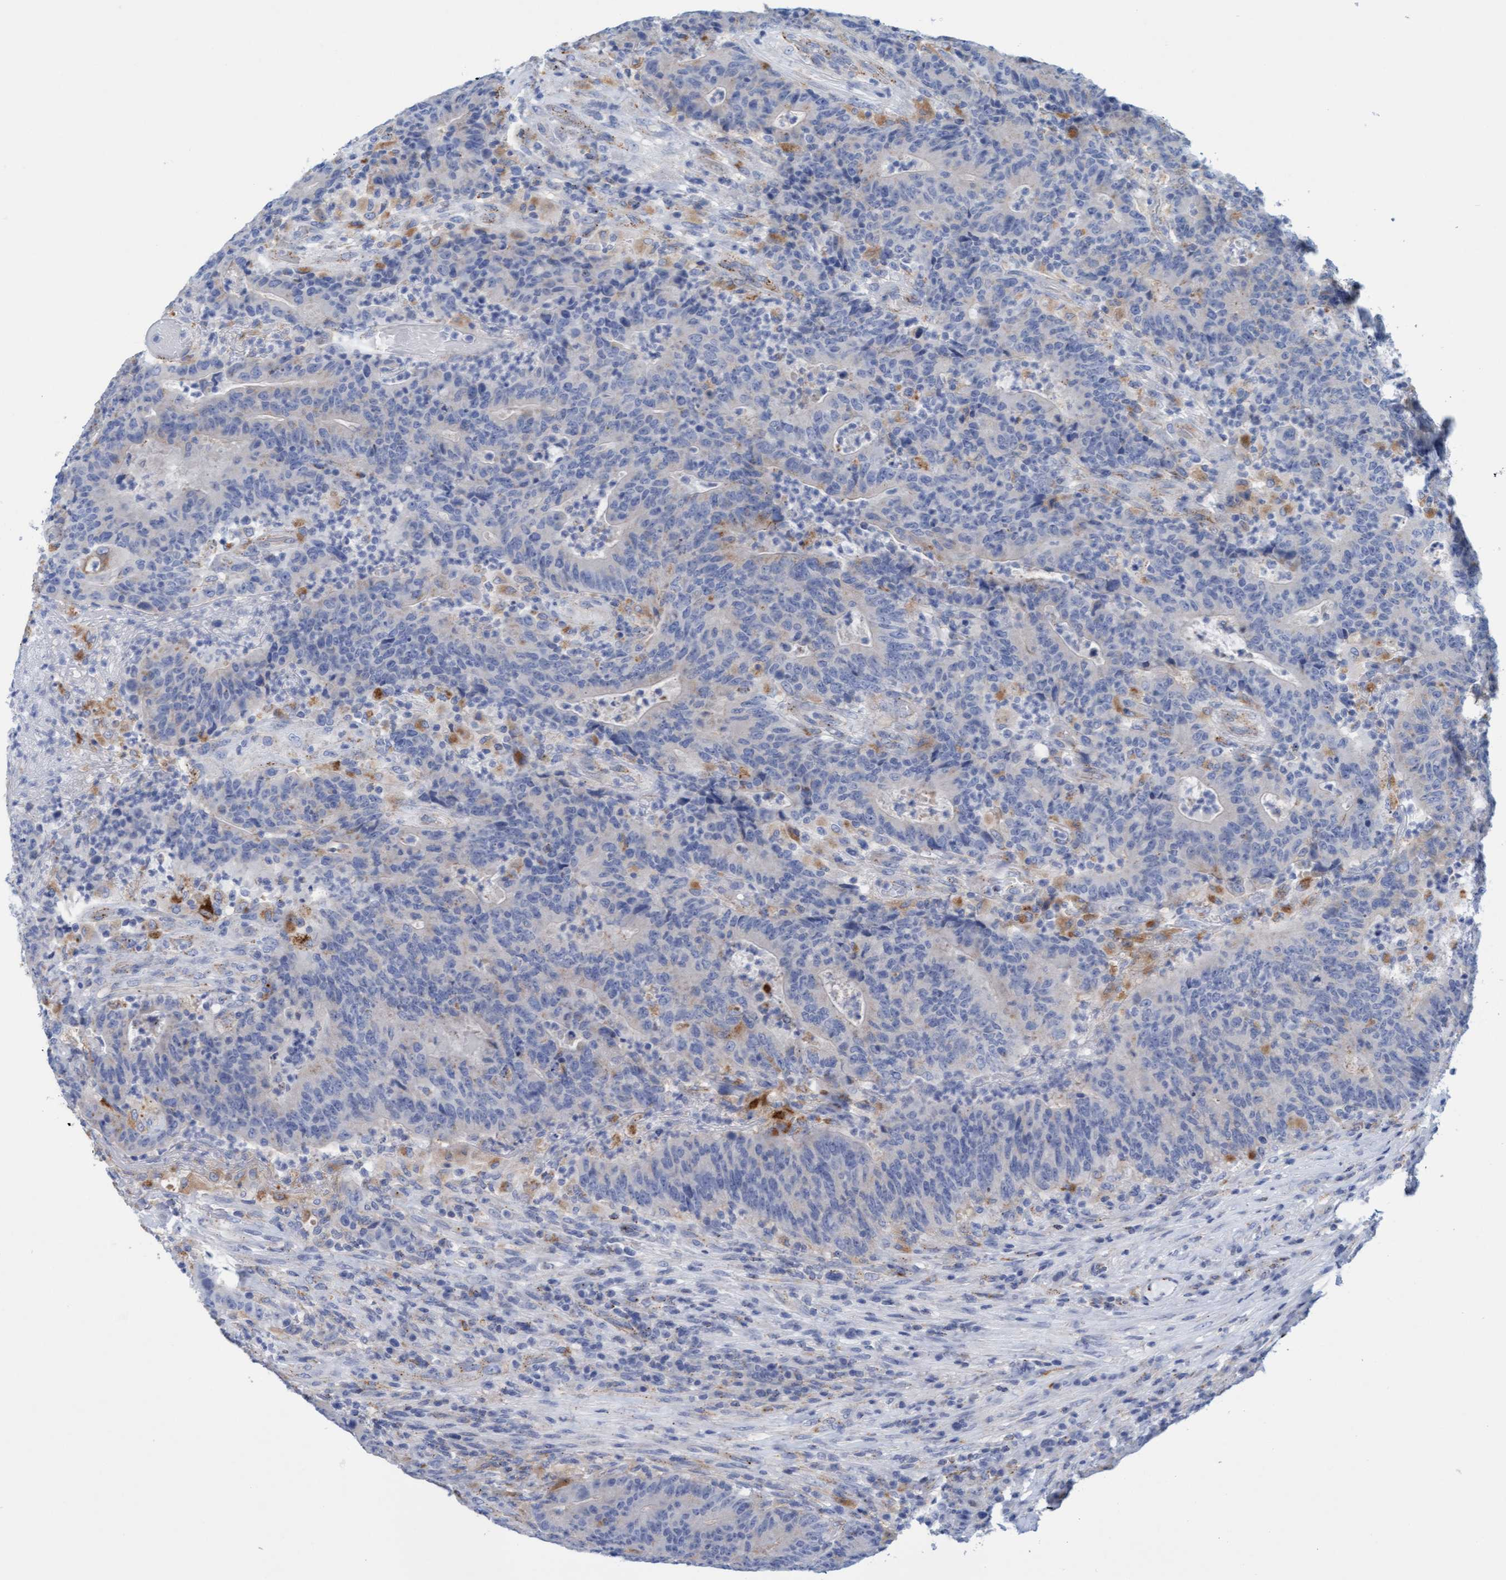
{"staining": {"intensity": "negative", "quantity": "none", "location": "none"}, "tissue": "colorectal cancer", "cell_type": "Tumor cells", "image_type": "cancer", "snomed": [{"axis": "morphology", "description": "Normal tissue, NOS"}, {"axis": "morphology", "description": "Adenocarcinoma, NOS"}, {"axis": "topography", "description": "Colon"}], "caption": "Colorectal adenocarcinoma stained for a protein using immunohistochemistry displays no positivity tumor cells.", "gene": "SGSH", "patient": {"sex": "female", "age": 75}}